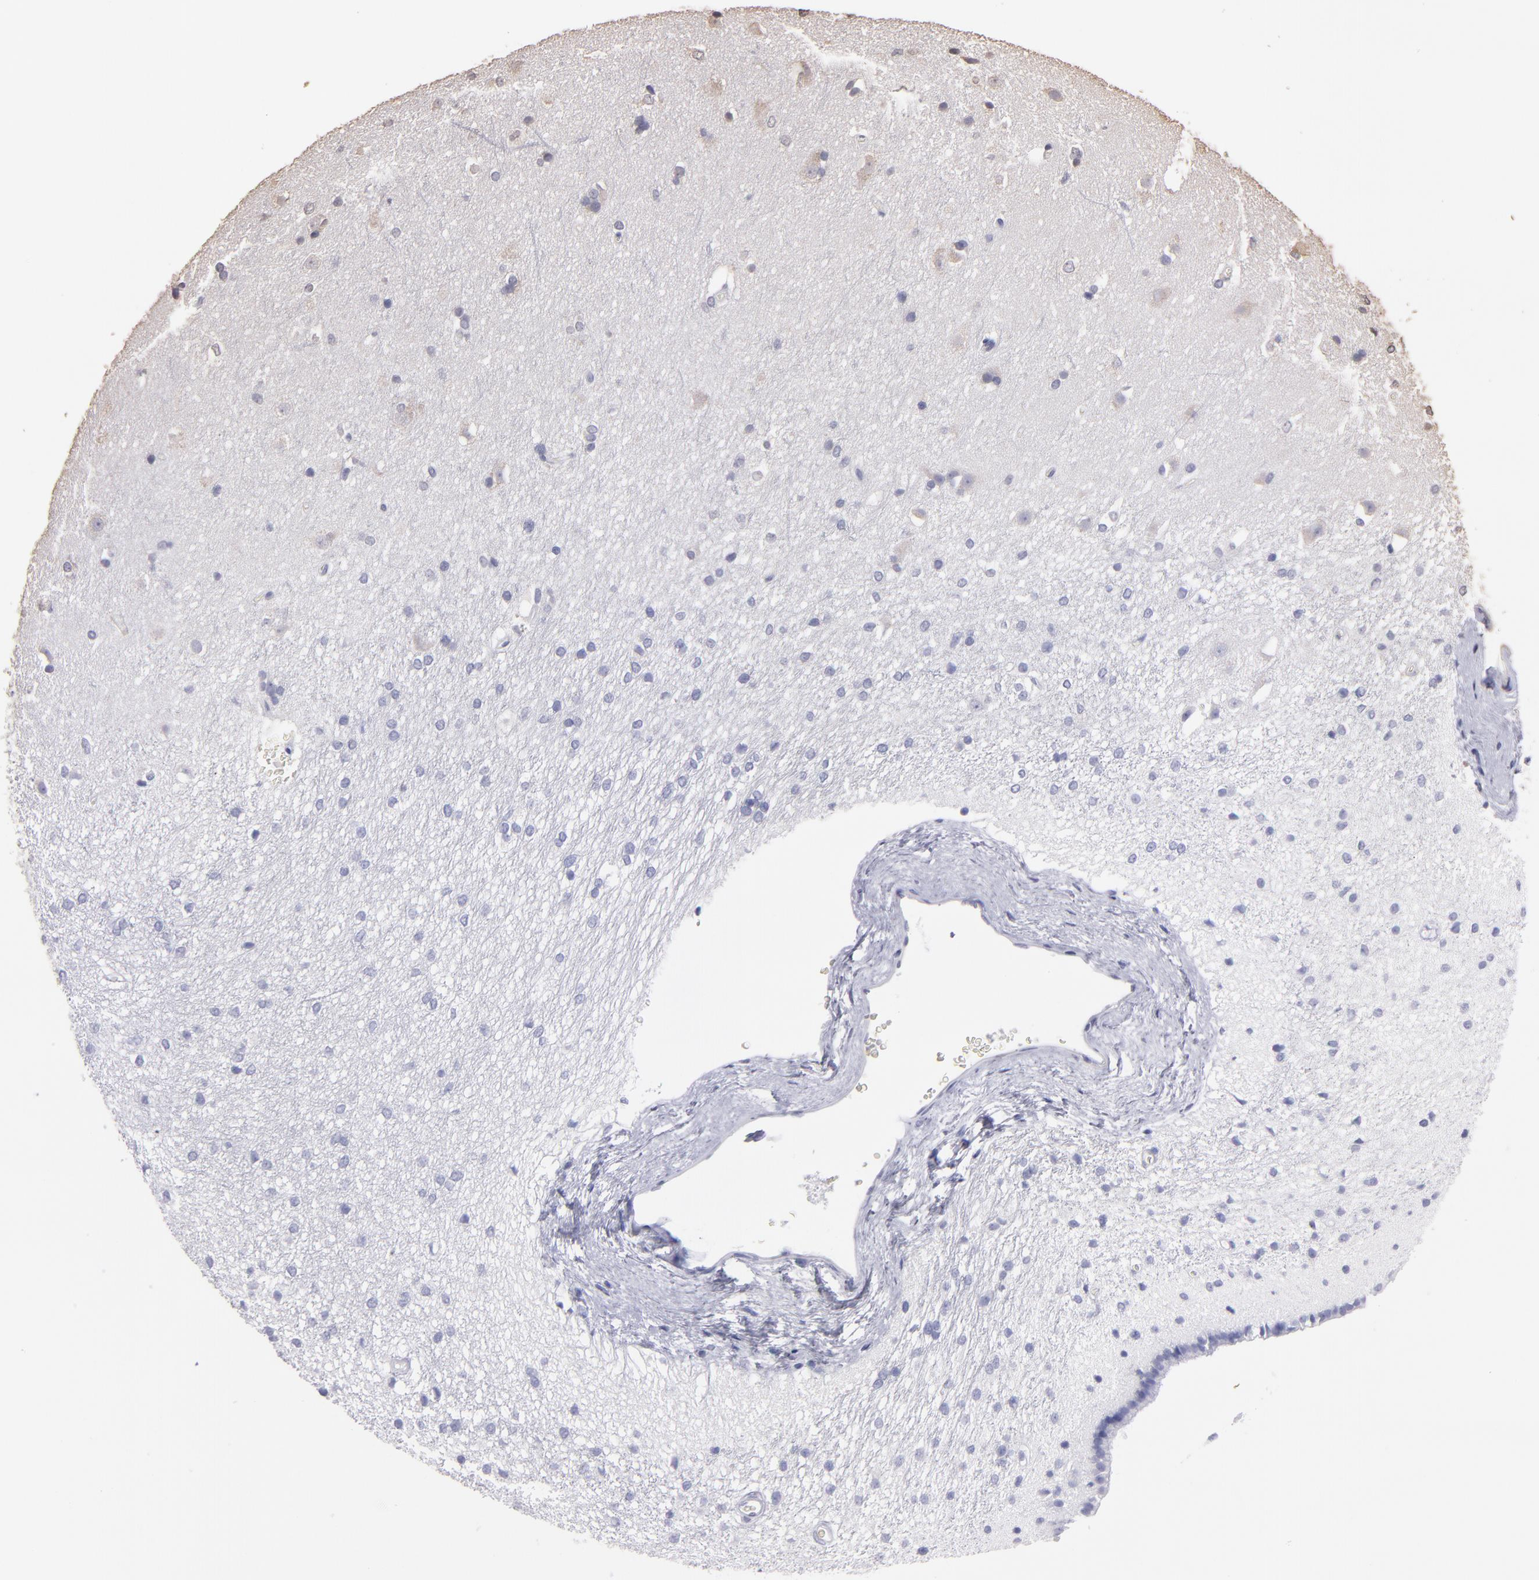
{"staining": {"intensity": "negative", "quantity": "none", "location": "none"}, "tissue": "caudate", "cell_type": "Glial cells", "image_type": "normal", "snomed": [{"axis": "morphology", "description": "Normal tissue, NOS"}, {"axis": "topography", "description": "Lateral ventricle wall"}], "caption": "High power microscopy photomicrograph of an immunohistochemistry histopathology image of unremarkable caudate, revealing no significant staining in glial cells. The staining is performed using DAB (3,3'-diaminobenzidine) brown chromogen with nuclei counter-stained in using hematoxylin.", "gene": "OPHN1", "patient": {"sex": "female", "age": 19}}